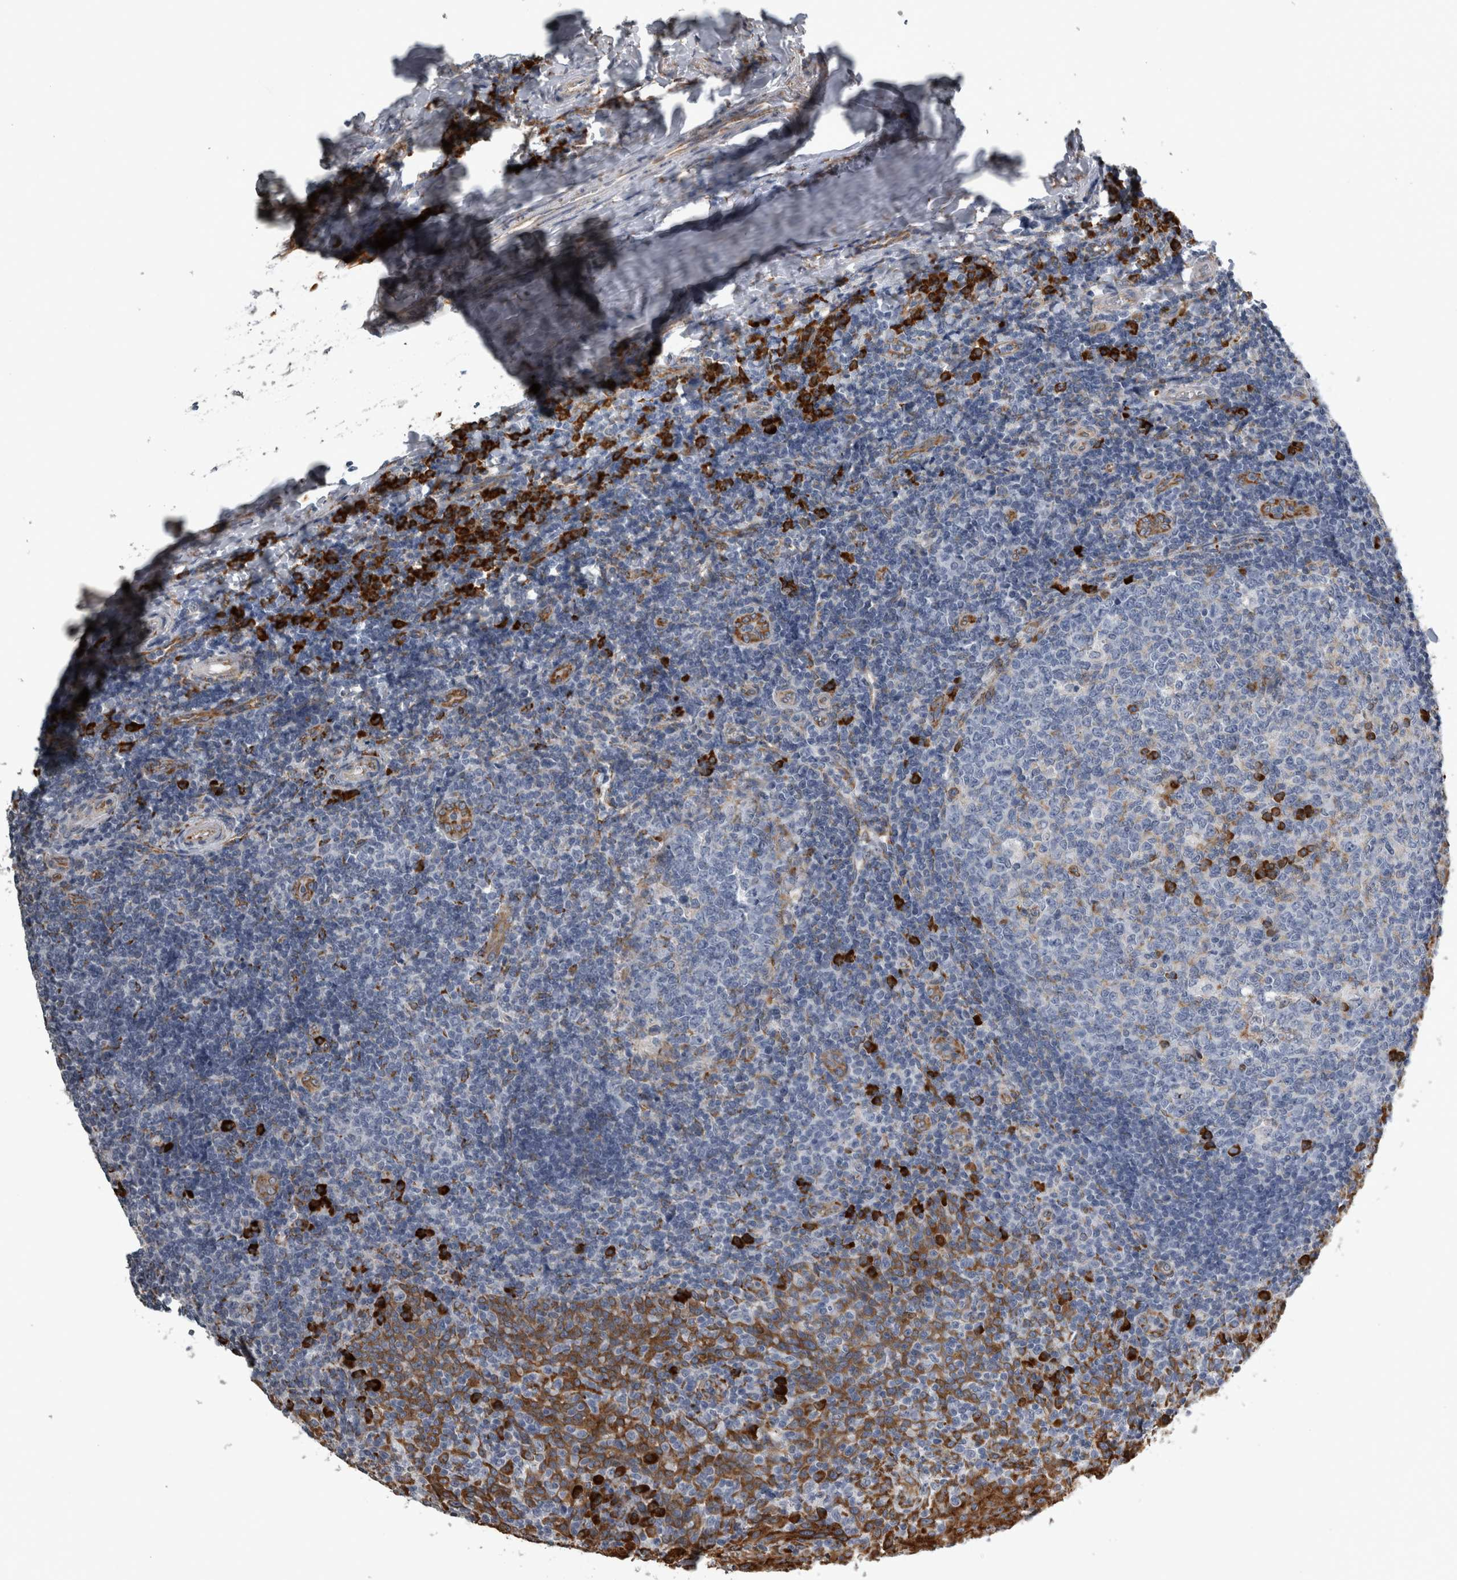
{"staining": {"intensity": "strong", "quantity": "<25%", "location": "cytoplasmic/membranous"}, "tissue": "tonsil", "cell_type": "Germinal center cells", "image_type": "normal", "snomed": [{"axis": "morphology", "description": "Normal tissue, NOS"}, {"axis": "topography", "description": "Tonsil"}], "caption": "Tonsil stained with a brown dye demonstrates strong cytoplasmic/membranous positive staining in approximately <25% of germinal center cells.", "gene": "FHIP2B", "patient": {"sex": "female", "age": 19}}